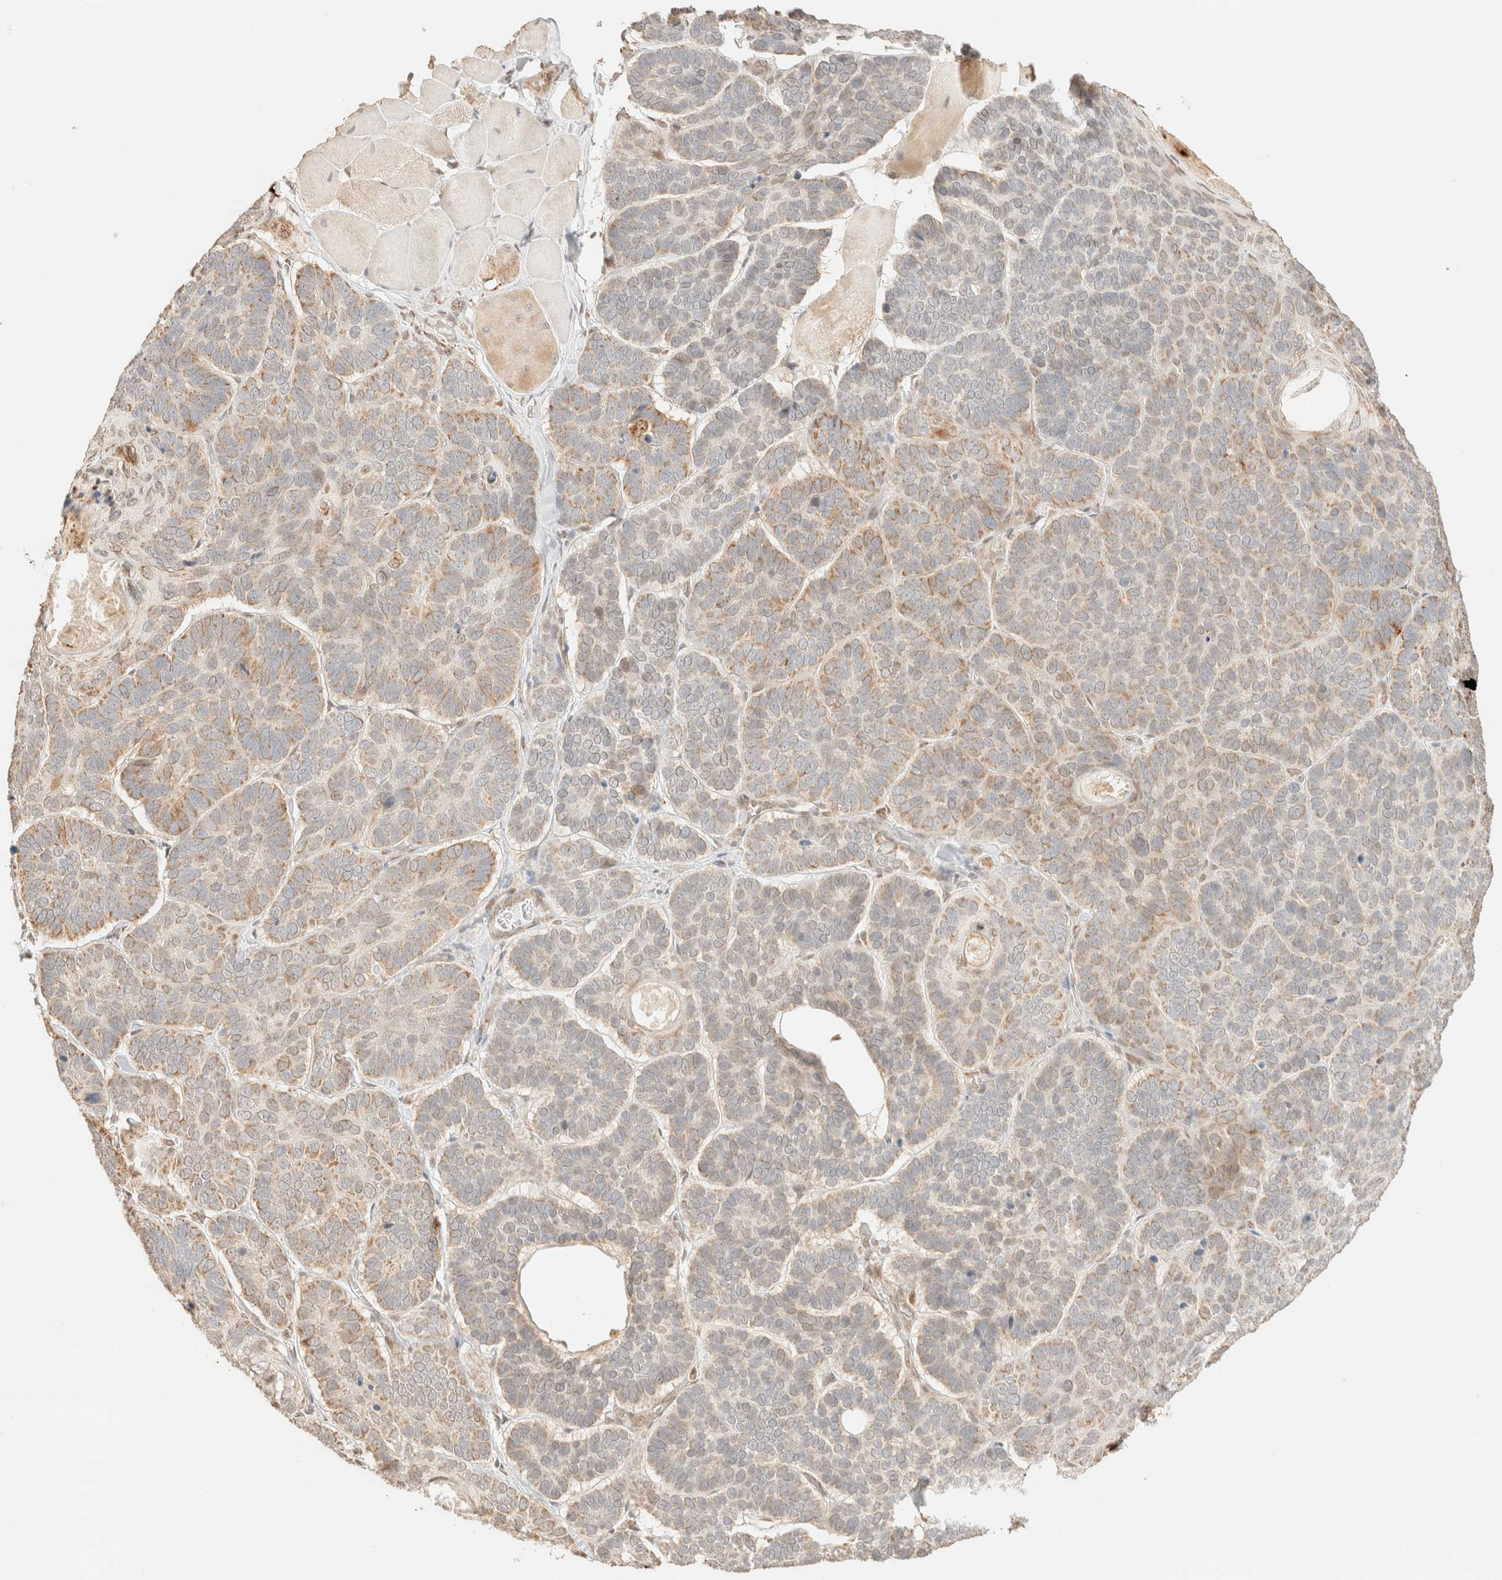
{"staining": {"intensity": "weak", "quantity": "<25%", "location": "cytoplasmic/membranous"}, "tissue": "skin cancer", "cell_type": "Tumor cells", "image_type": "cancer", "snomed": [{"axis": "morphology", "description": "Basal cell carcinoma"}, {"axis": "topography", "description": "Skin"}], "caption": "Skin cancer (basal cell carcinoma) was stained to show a protein in brown. There is no significant expression in tumor cells.", "gene": "TACO1", "patient": {"sex": "male", "age": 62}}